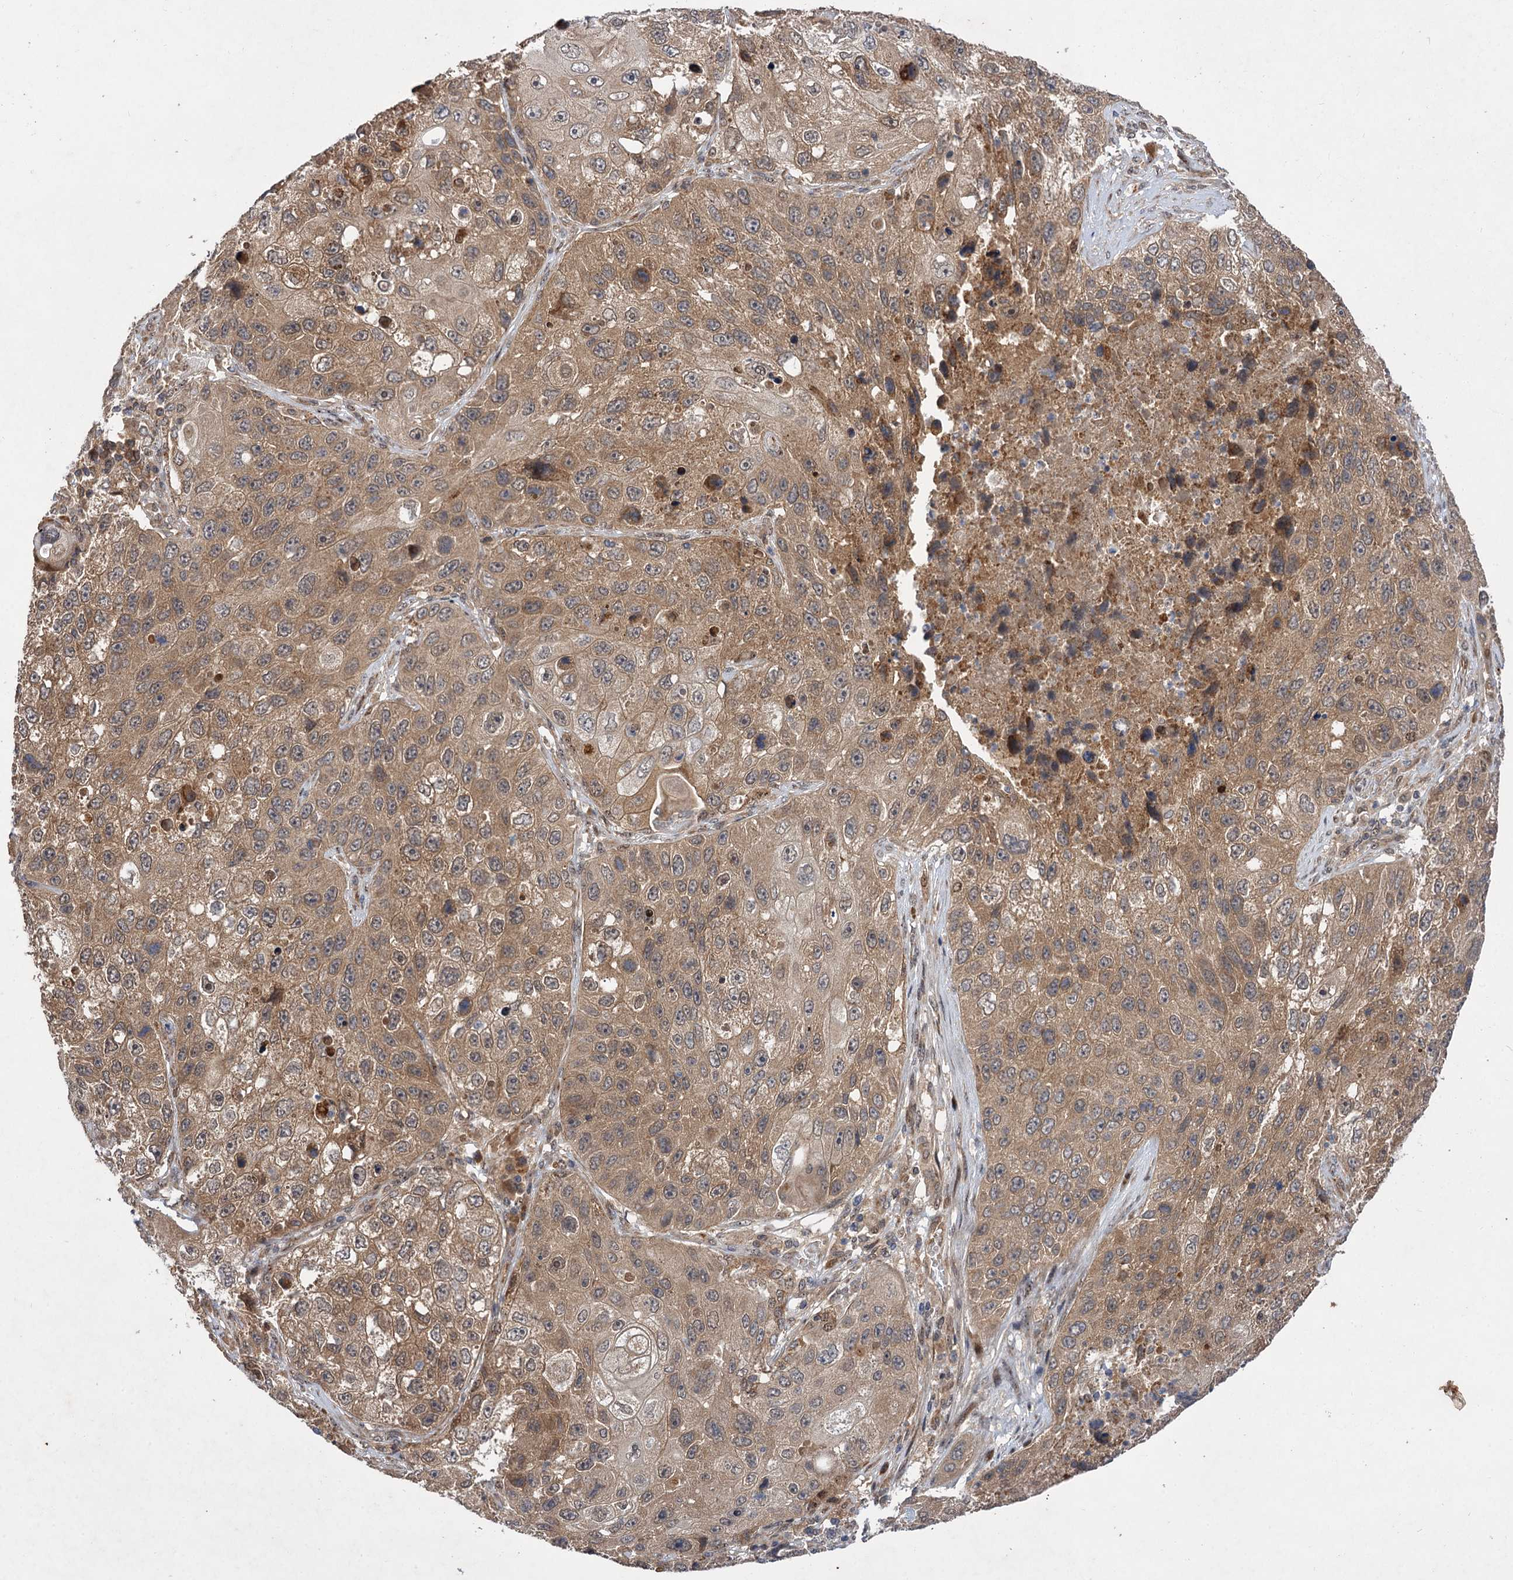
{"staining": {"intensity": "moderate", "quantity": ">75%", "location": "cytoplasmic/membranous"}, "tissue": "lung cancer", "cell_type": "Tumor cells", "image_type": "cancer", "snomed": [{"axis": "morphology", "description": "Squamous cell carcinoma, NOS"}, {"axis": "topography", "description": "Lung"}], "caption": "Moderate cytoplasmic/membranous protein positivity is identified in about >75% of tumor cells in lung cancer (squamous cell carcinoma).", "gene": "FBXW8", "patient": {"sex": "male", "age": 61}}